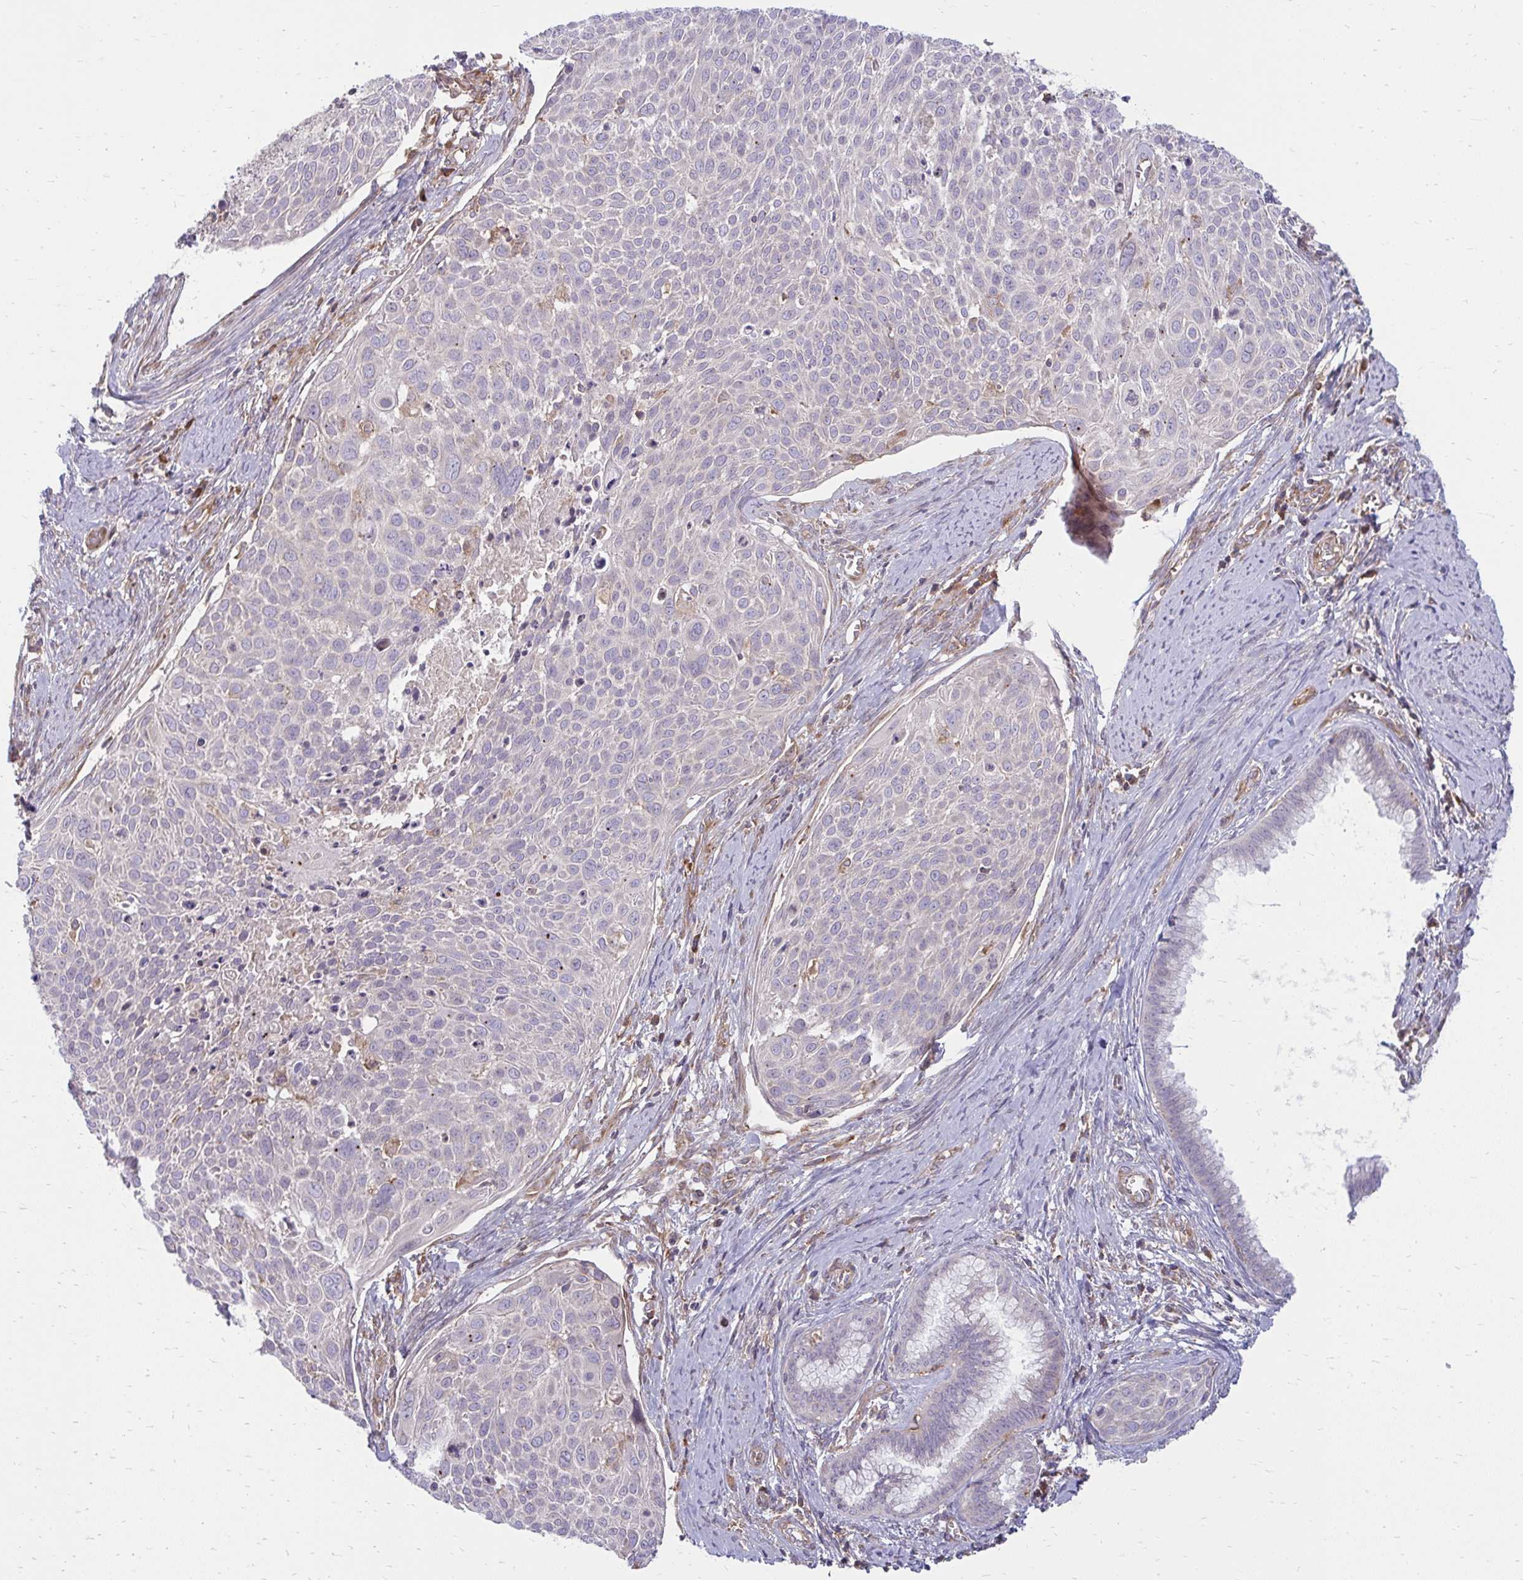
{"staining": {"intensity": "negative", "quantity": "none", "location": "none"}, "tissue": "cervical cancer", "cell_type": "Tumor cells", "image_type": "cancer", "snomed": [{"axis": "morphology", "description": "Squamous cell carcinoma, NOS"}, {"axis": "topography", "description": "Cervix"}], "caption": "Image shows no protein positivity in tumor cells of squamous cell carcinoma (cervical) tissue. The staining was performed using DAB to visualize the protein expression in brown, while the nuclei were stained in blue with hematoxylin (Magnification: 20x).", "gene": "ASAP1", "patient": {"sex": "female", "age": 39}}